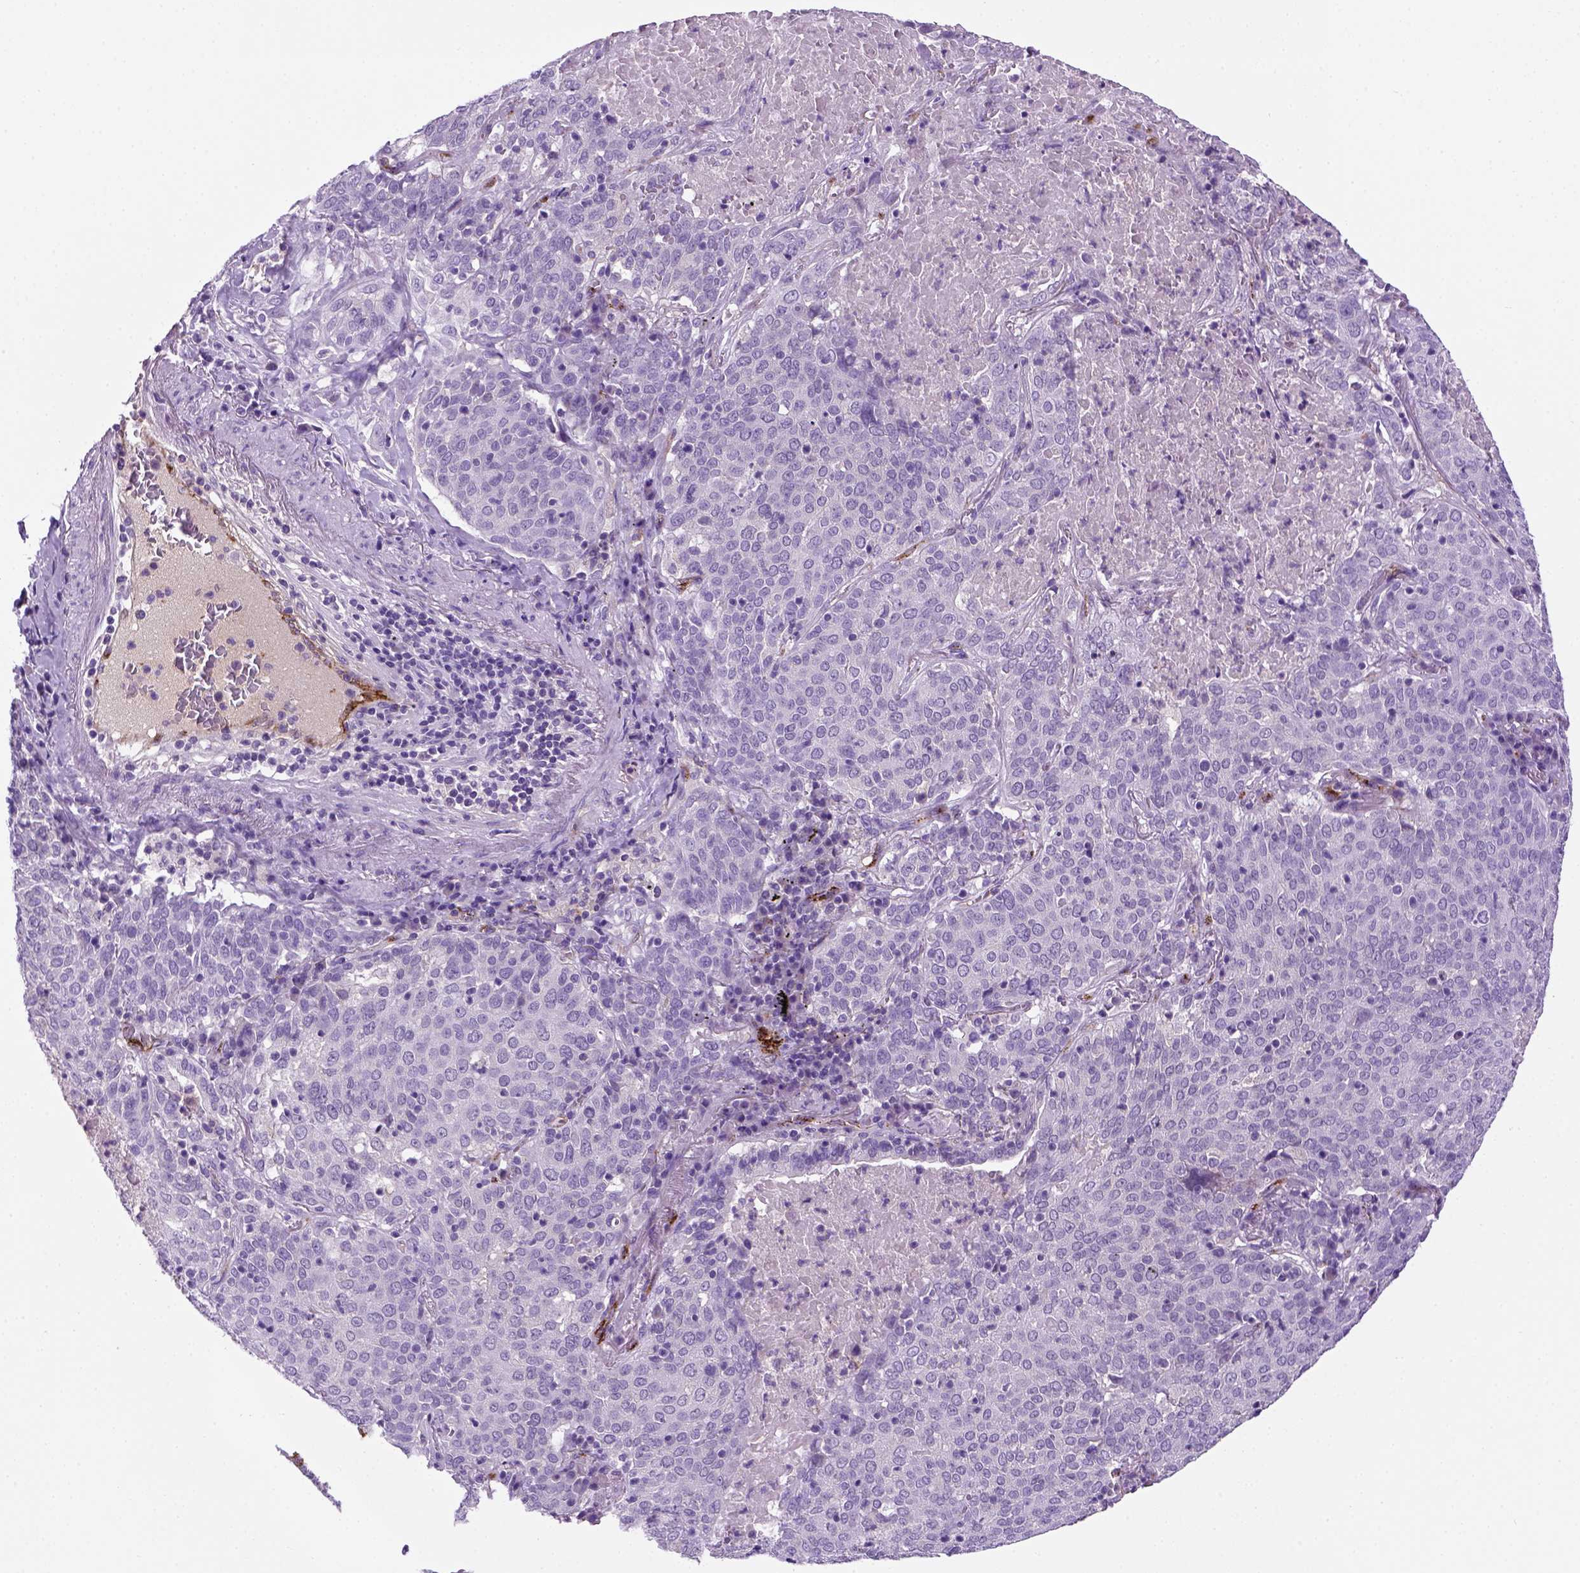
{"staining": {"intensity": "negative", "quantity": "none", "location": "none"}, "tissue": "lung cancer", "cell_type": "Tumor cells", "image_type": "cancer", "snomed": [{"axis": "morphology", "description": "Squamous cell carcinoma, NOS"}, {"axis": "topography", "description": "Lung"}], "caption": "Lung squamous cell carcinoma was stained to show a protein in brown. There is no significant expression in tumor cells.", "gene": "VWF", "patient": {"sex": "male", "age": 82}}